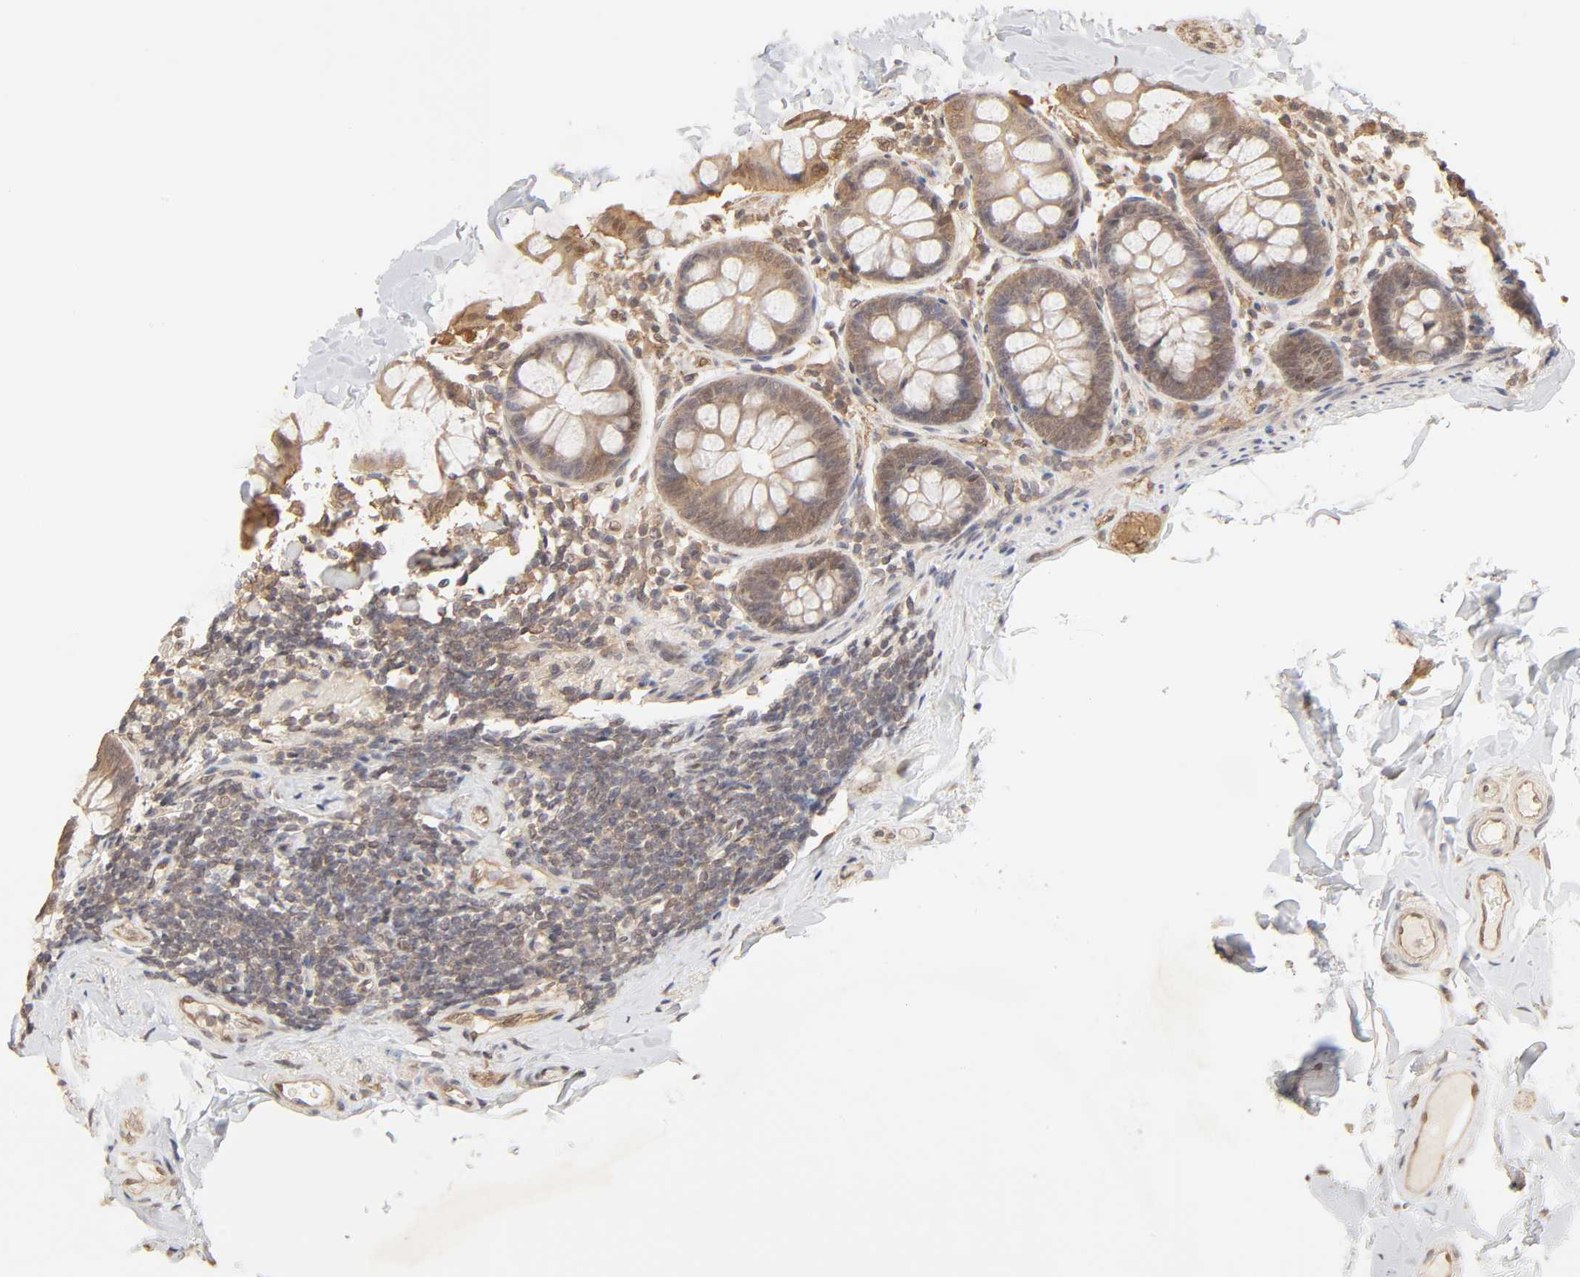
{"staining": {"intensity": "moderate", "quantity": ">75%", "location": "cytoplasmic/membranous"}, "tissue": "colon", "cell_type": "Endothelial cells", "image_type": "normal", "snomed": [{"axis": "morphology", "description": "Normal tissue, NOS"}, {"axis": "topography", "description": "Colon"}], "caption": "Immunohistochemistry (DAB) staining of normal human colon shows moderate cytoplasmic/membranous protein staining in approximately >75% of endothelial cells.", "gene": "MAPK1", "patient": {"sex": "female", "age": 61}}